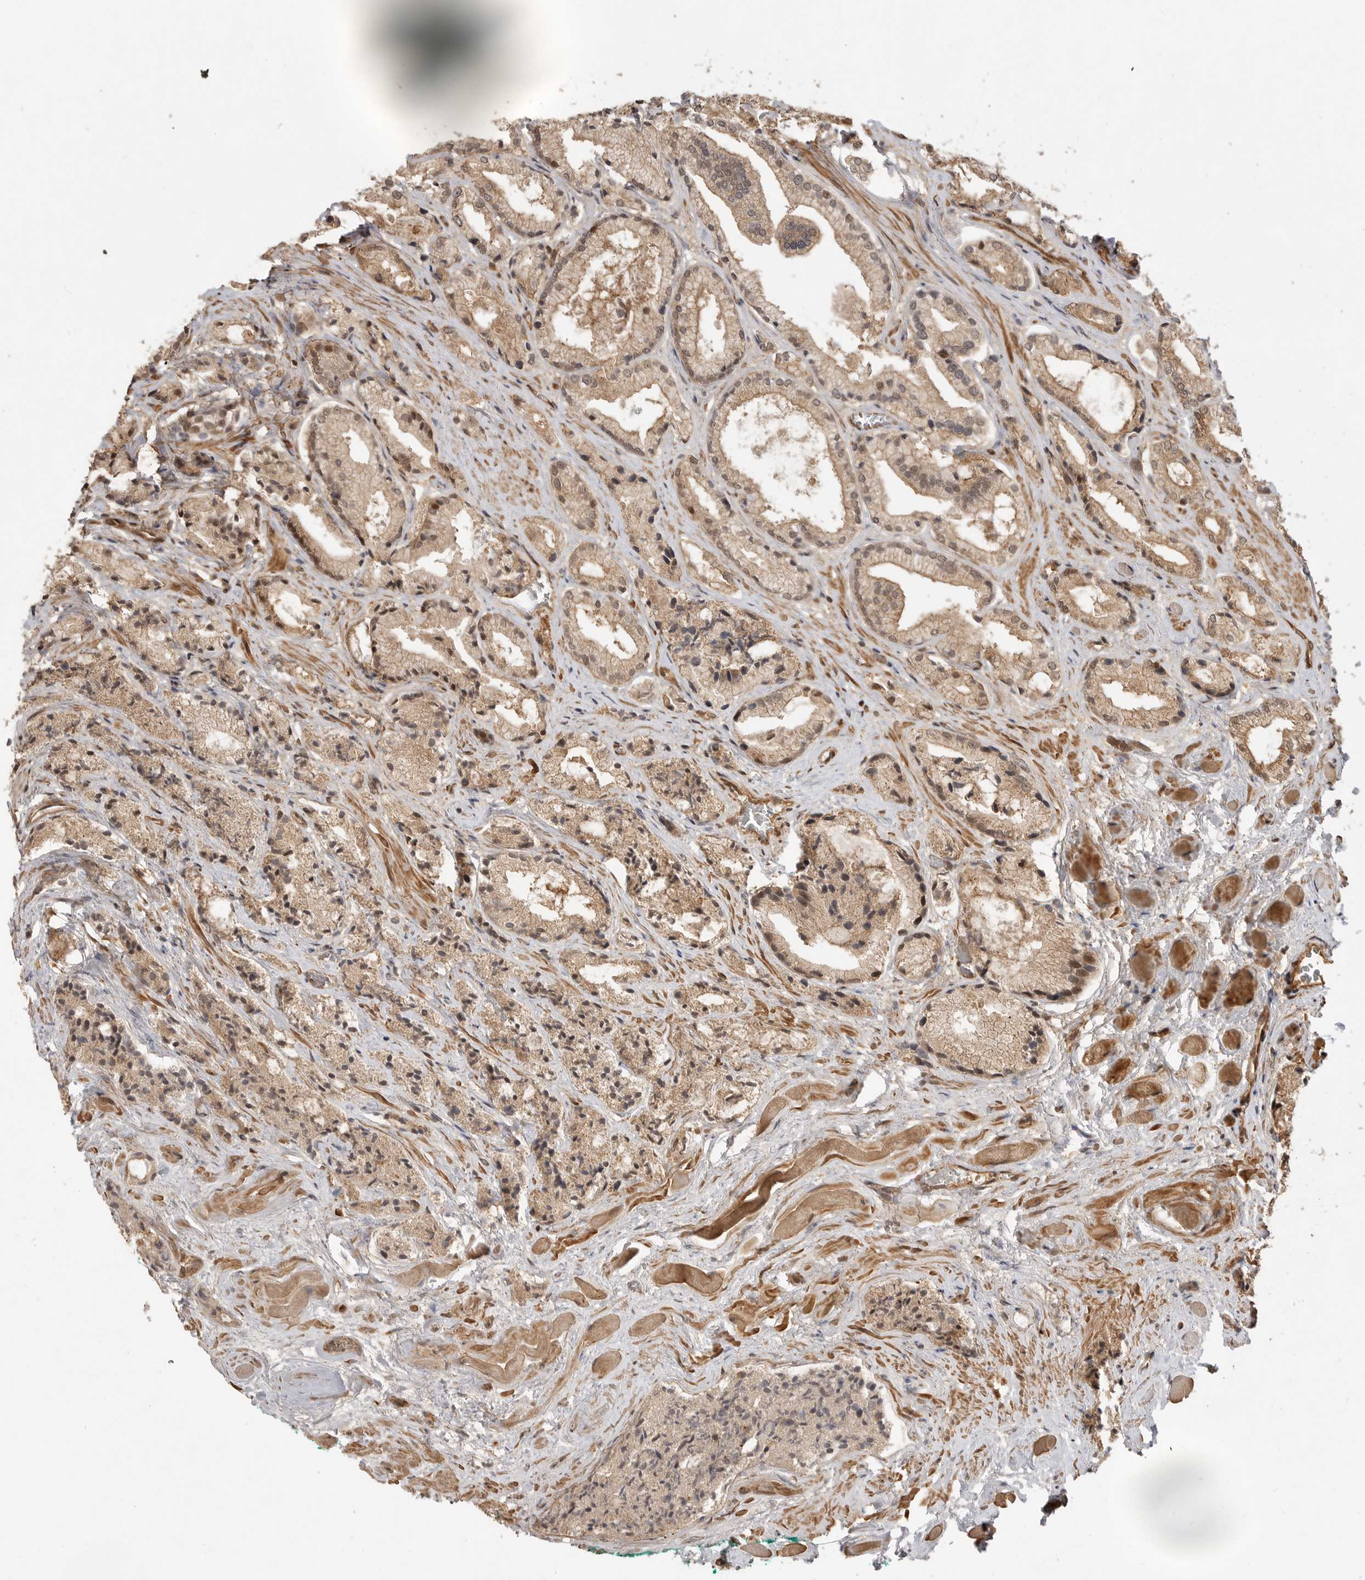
{"staining": {"intensity": "moderate", "quantity": ">75%", "location": "cytoplasmic/membranous"}, "tissue": "prostate cancer", "cell_type": "Tumor cells", "image_type": "cancer", "snomed": [{"axis": "morphology", "description": "Adenocarcinoma, Low grade"}, {"axis": "topography", "description": "Prostate"}], "caption": "This histopathology image exhibits immunohistochemistry (IHC) staining of human prostate cancer, with medium moderate cytoplasmic/membranous positivity in about >75% of tumor cells.", "gene": "ADPRS", "patient": {"sex": "male", "age": 62}}